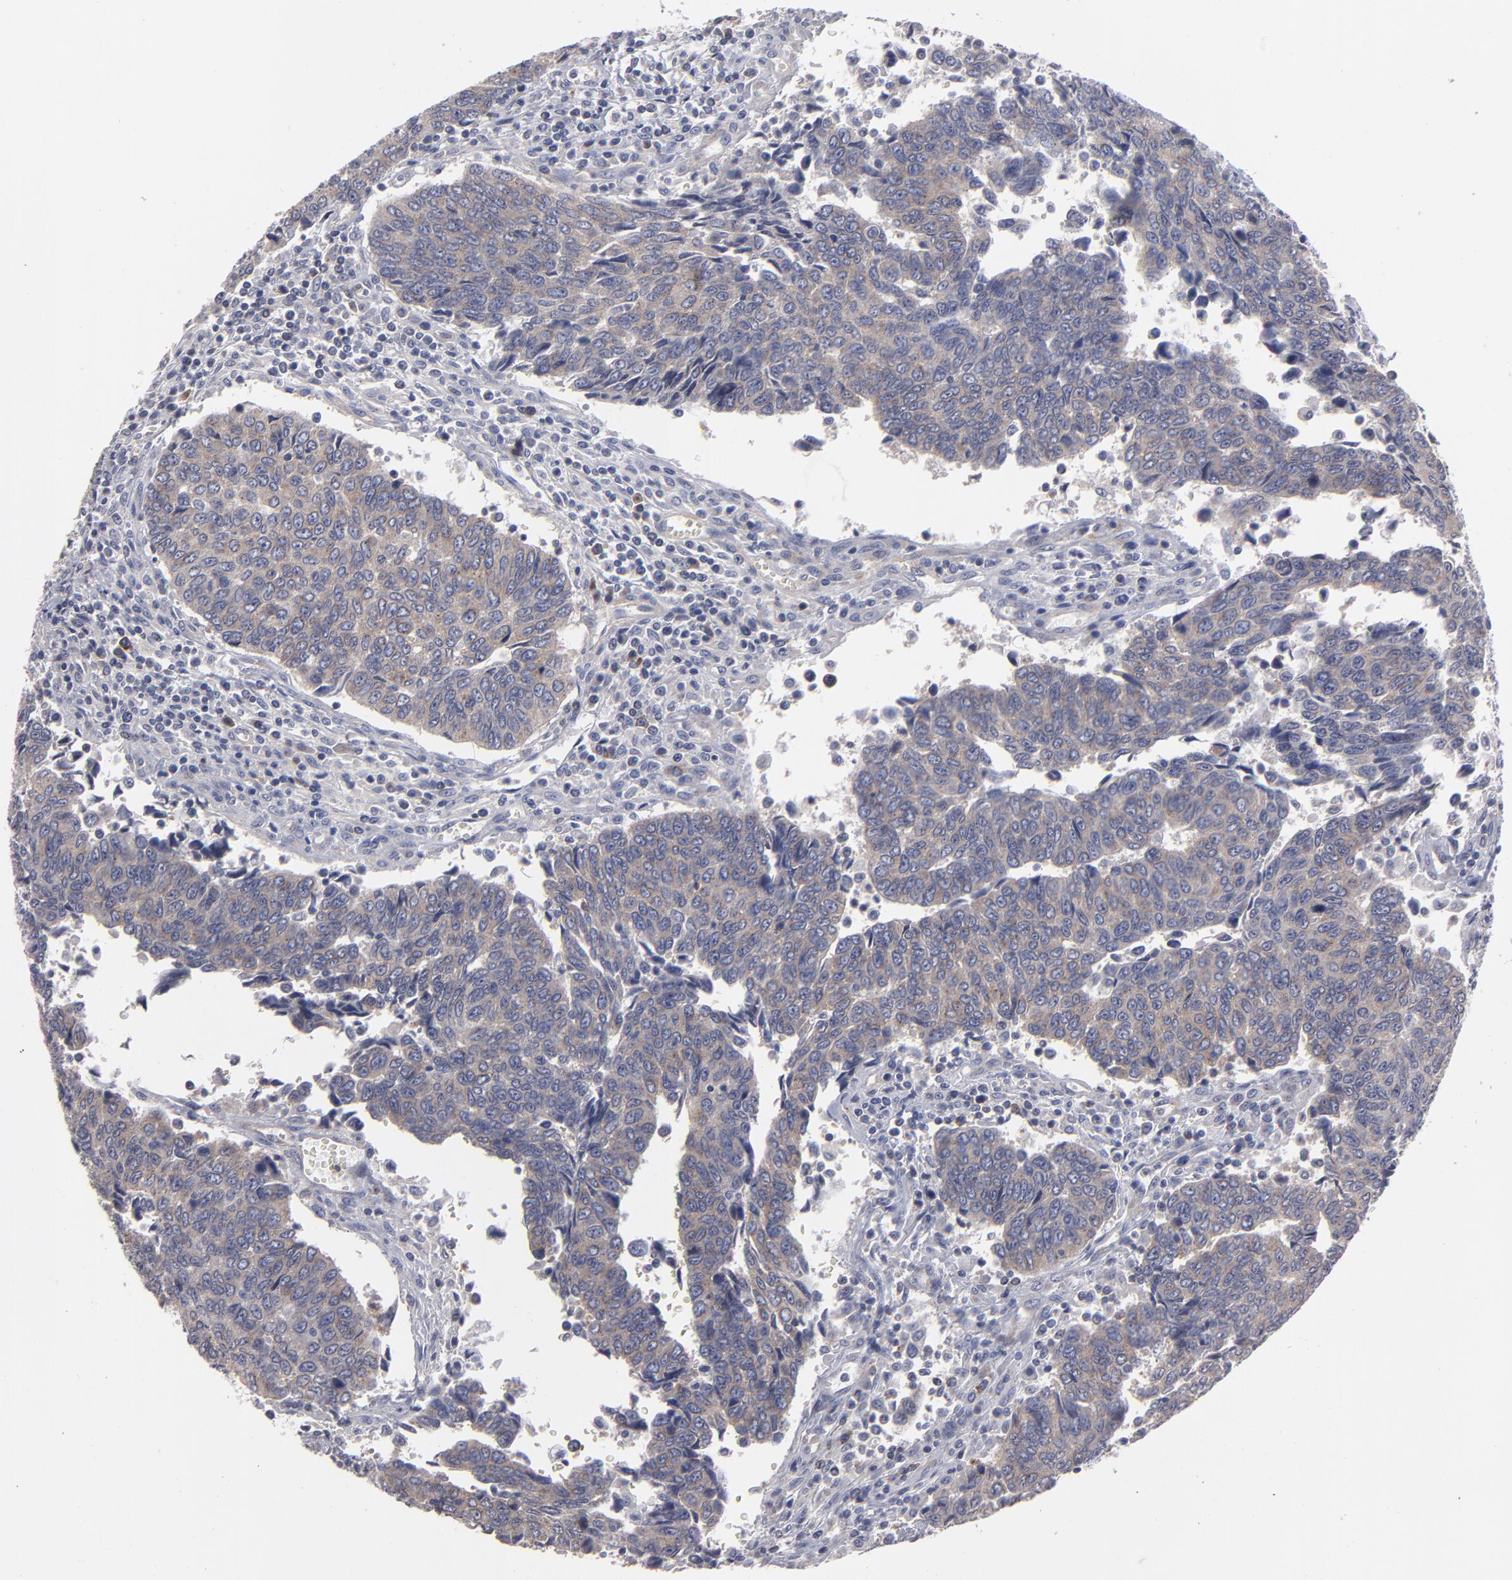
{"staining": {"intensity": "moderate", "quantity": ">75%", "location": "cytoplasmic/membranous"}, "tissue": "urothelial cancer", "cell_type": "Tumor cells", "image_type": "cancer", "snomed": [{"axis": "morphology", "description": "Urothelial carcinoma, High grade"}, {"axis": "topography", "description": "Urinary bladder"}], "caption": "Immunohistochemistry (IHC) photomicrograph of neoplastic tissue: high-grade urothelial carcinoma stained using immunohistochemistry shows medium levels of moderate protein expression localized specifically in the cytoplasmic/membranous of tumor cells, appearing as a cytoplasmic/membranous brown color.", "gene": "CEP97", "patient": {"sex": "male", "age": 86}}